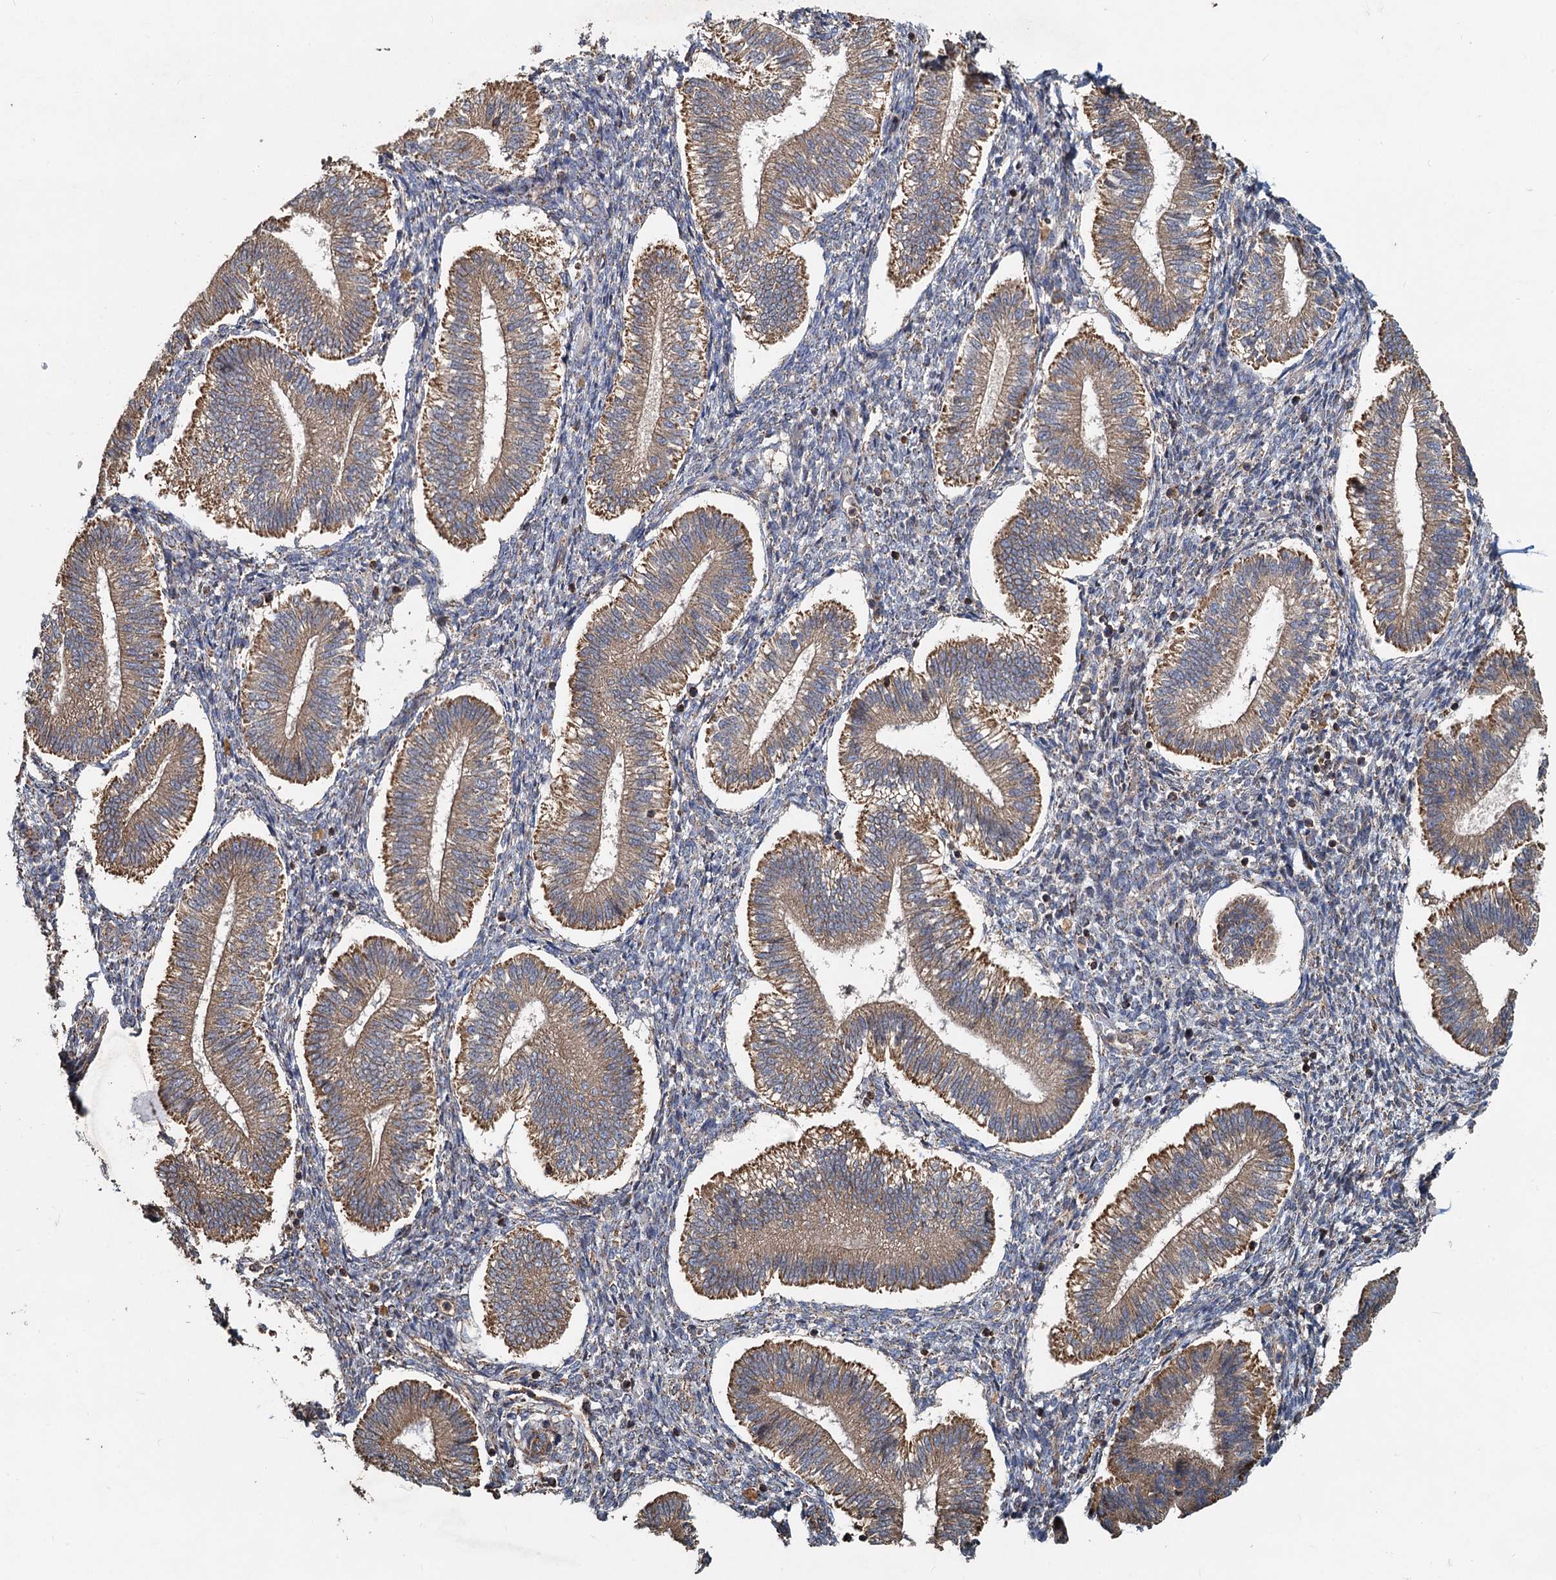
{"staining": {"intensity": "weak", "quantity": "<25%", "location": "cytoplasmic/membranous"}, "tissue": "endometrium", "cell_type": "Cells in endometrial stroma", "image_type": "normal", "snomed": [{"axis": "morphology", "description": "Normal tissue, NOS"}, {"axis": "topography", "description": "Endometrium"}], "caption": "The micrograph demonstrates no staining of cells in endometrial stroma in normal endometrium.", "gene": "SDS", "patient": {"sex": "female", "age": 25}}